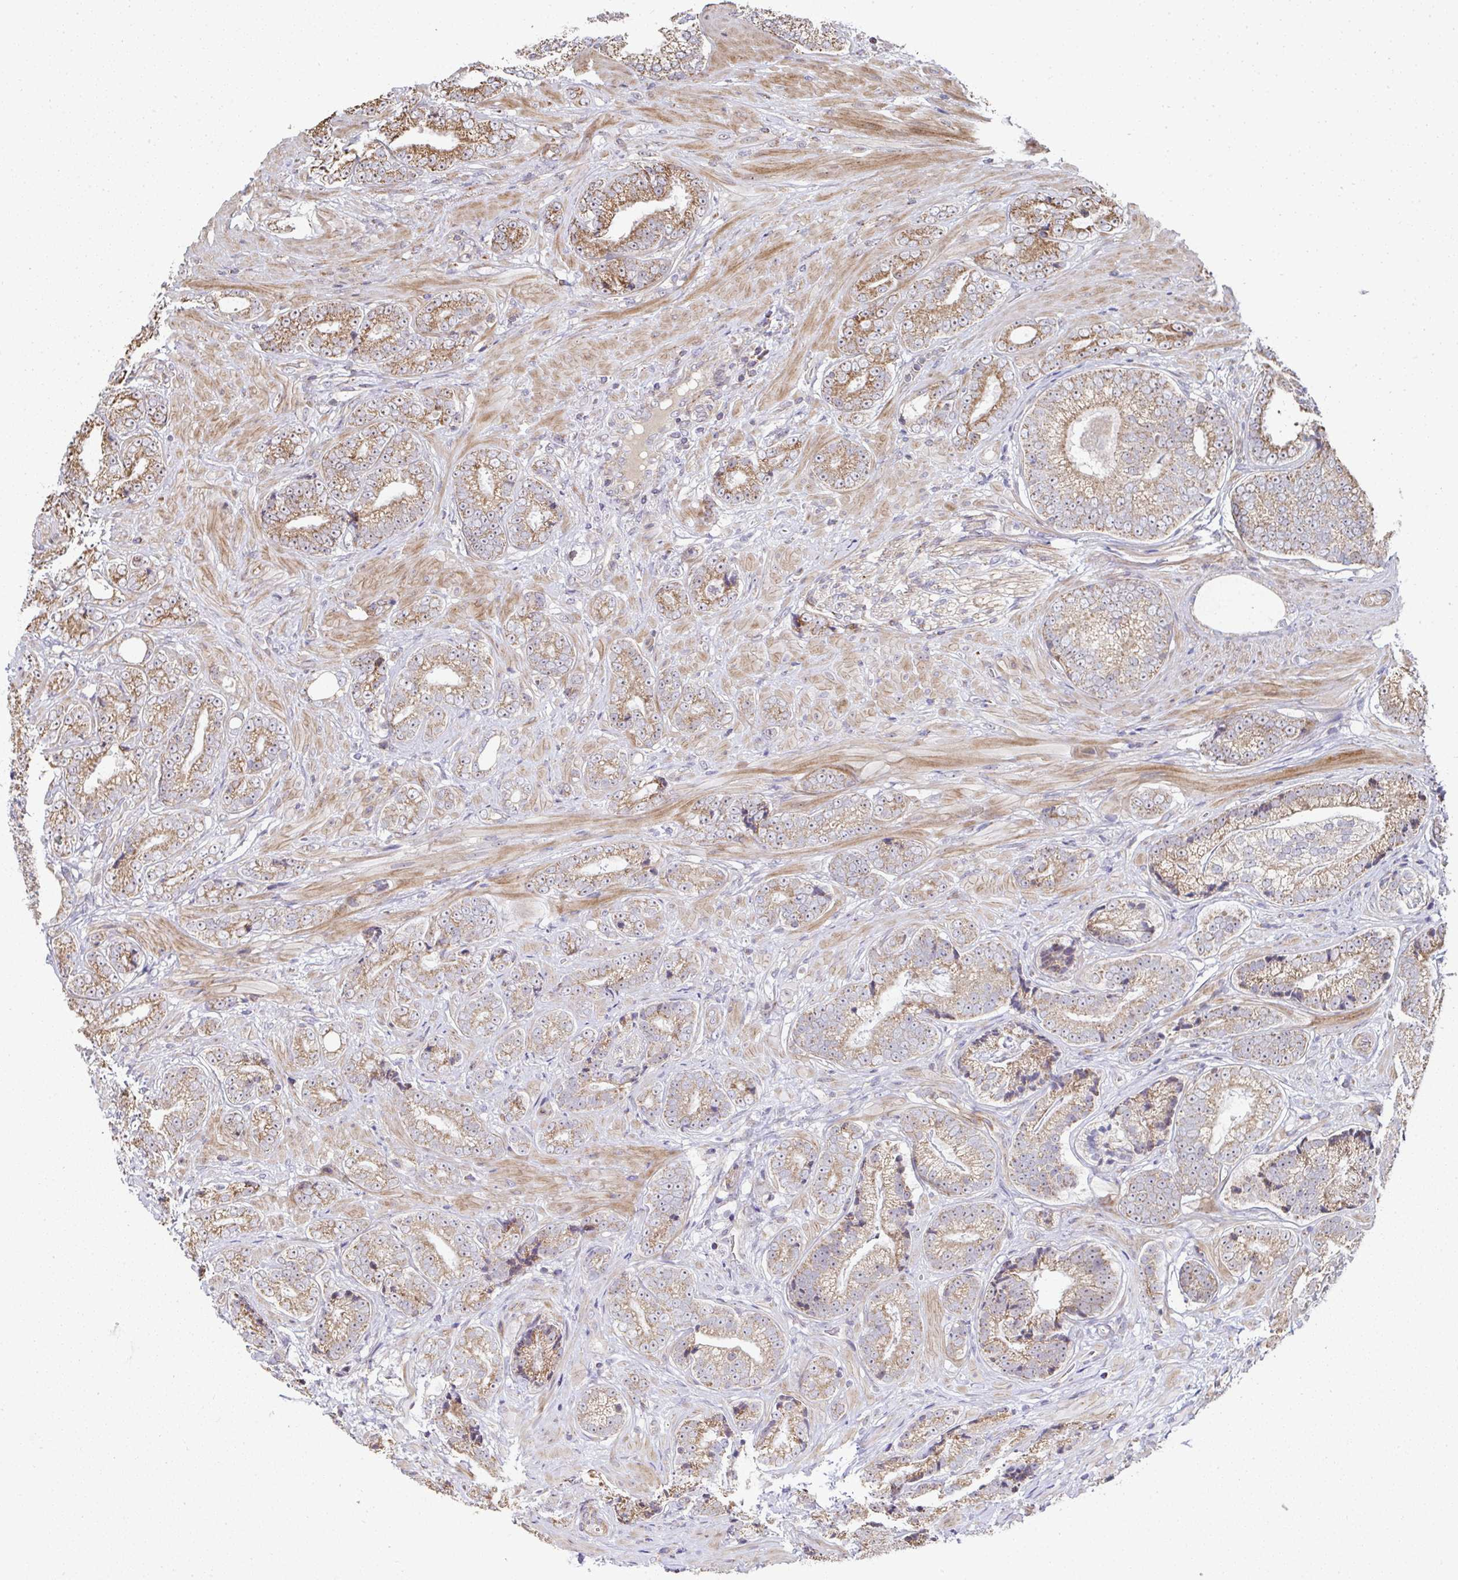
{"staining": {"intensity": "moderate", "quantity": ">75%", "location": "cytoplasmic/membranous"}, "tissue": "prostate cancer", "cell_type": "Tumor cells", "image_type": "cancer", "snomed": [{"axis": "morphology", "description": "Adenocarcinoma, Low grade"}, {"axis": "topography", "description": "Prostate"}], "caption": "High-power microscopy captured an immunohistochemistry image of prostate cancer (adenocarcinoma (low-grade)), revealing moderate cytoplasmic/membranous expression in approximately >75% of tumor cells.", "gene": "AGTPBP1", "patient": {"sex": "male", "age": 61}}